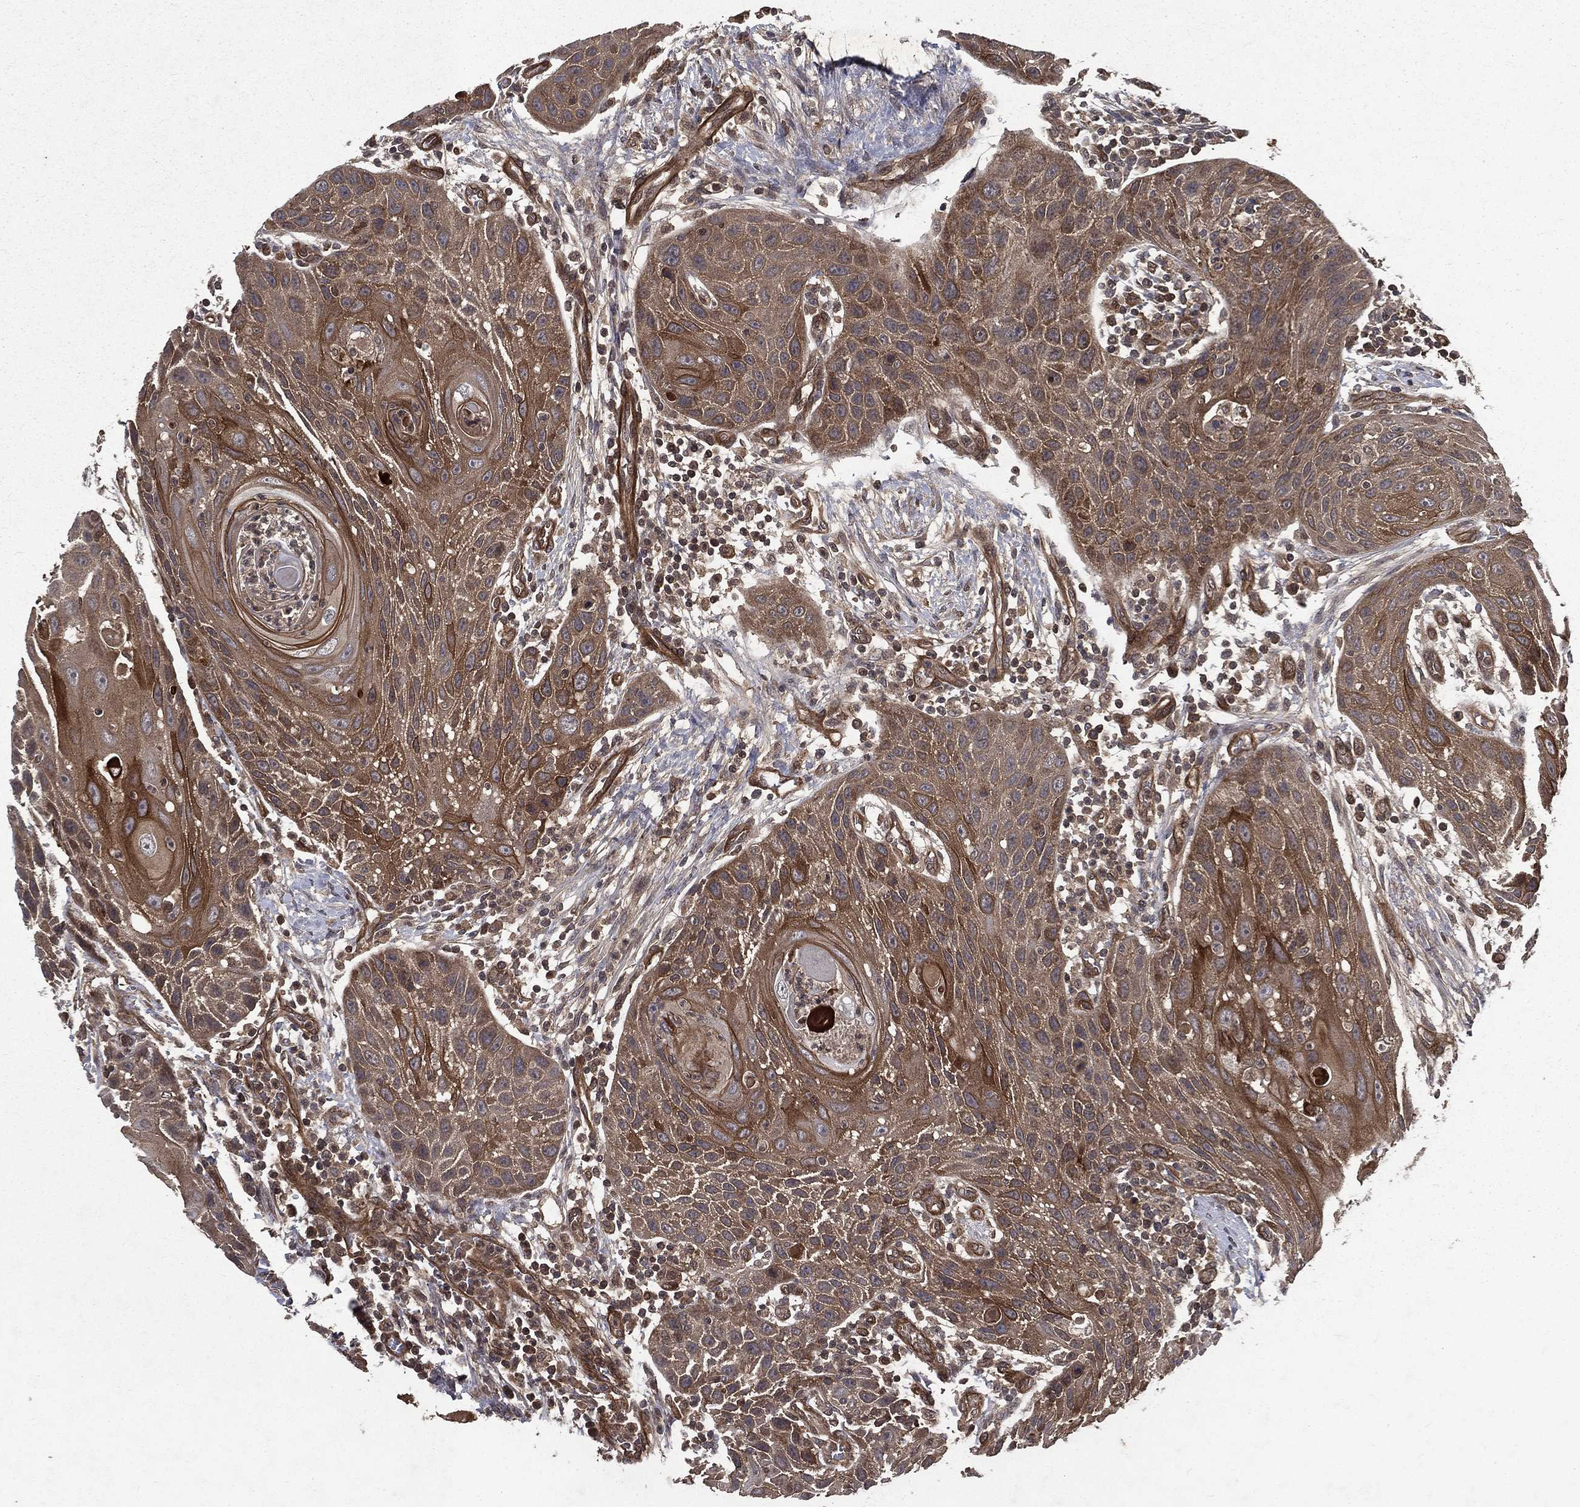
{"staining": {"intensity": "moderate", "quantity": "25%-75%", "location": "cytoplasmic/membranous"}, "tissue": "head and neck cancer", "cell_type": "Tumor cells", "image_type": "cancer", "snomed": [{"axis": "morphology", "description": "Squamous cell carcinoma, NOS"}, {"axis": "topography", "description": "Head-Neck"}], "caption": "Immunohistochemical staining of human head and neck cancer (squamous cell carcinoma) shows moderate cytoplasmic/membranous protein staining in about 25%-75% of tumor cells.", "gene": "FGD1", "patient": {"sex": "male", "age": 69}}